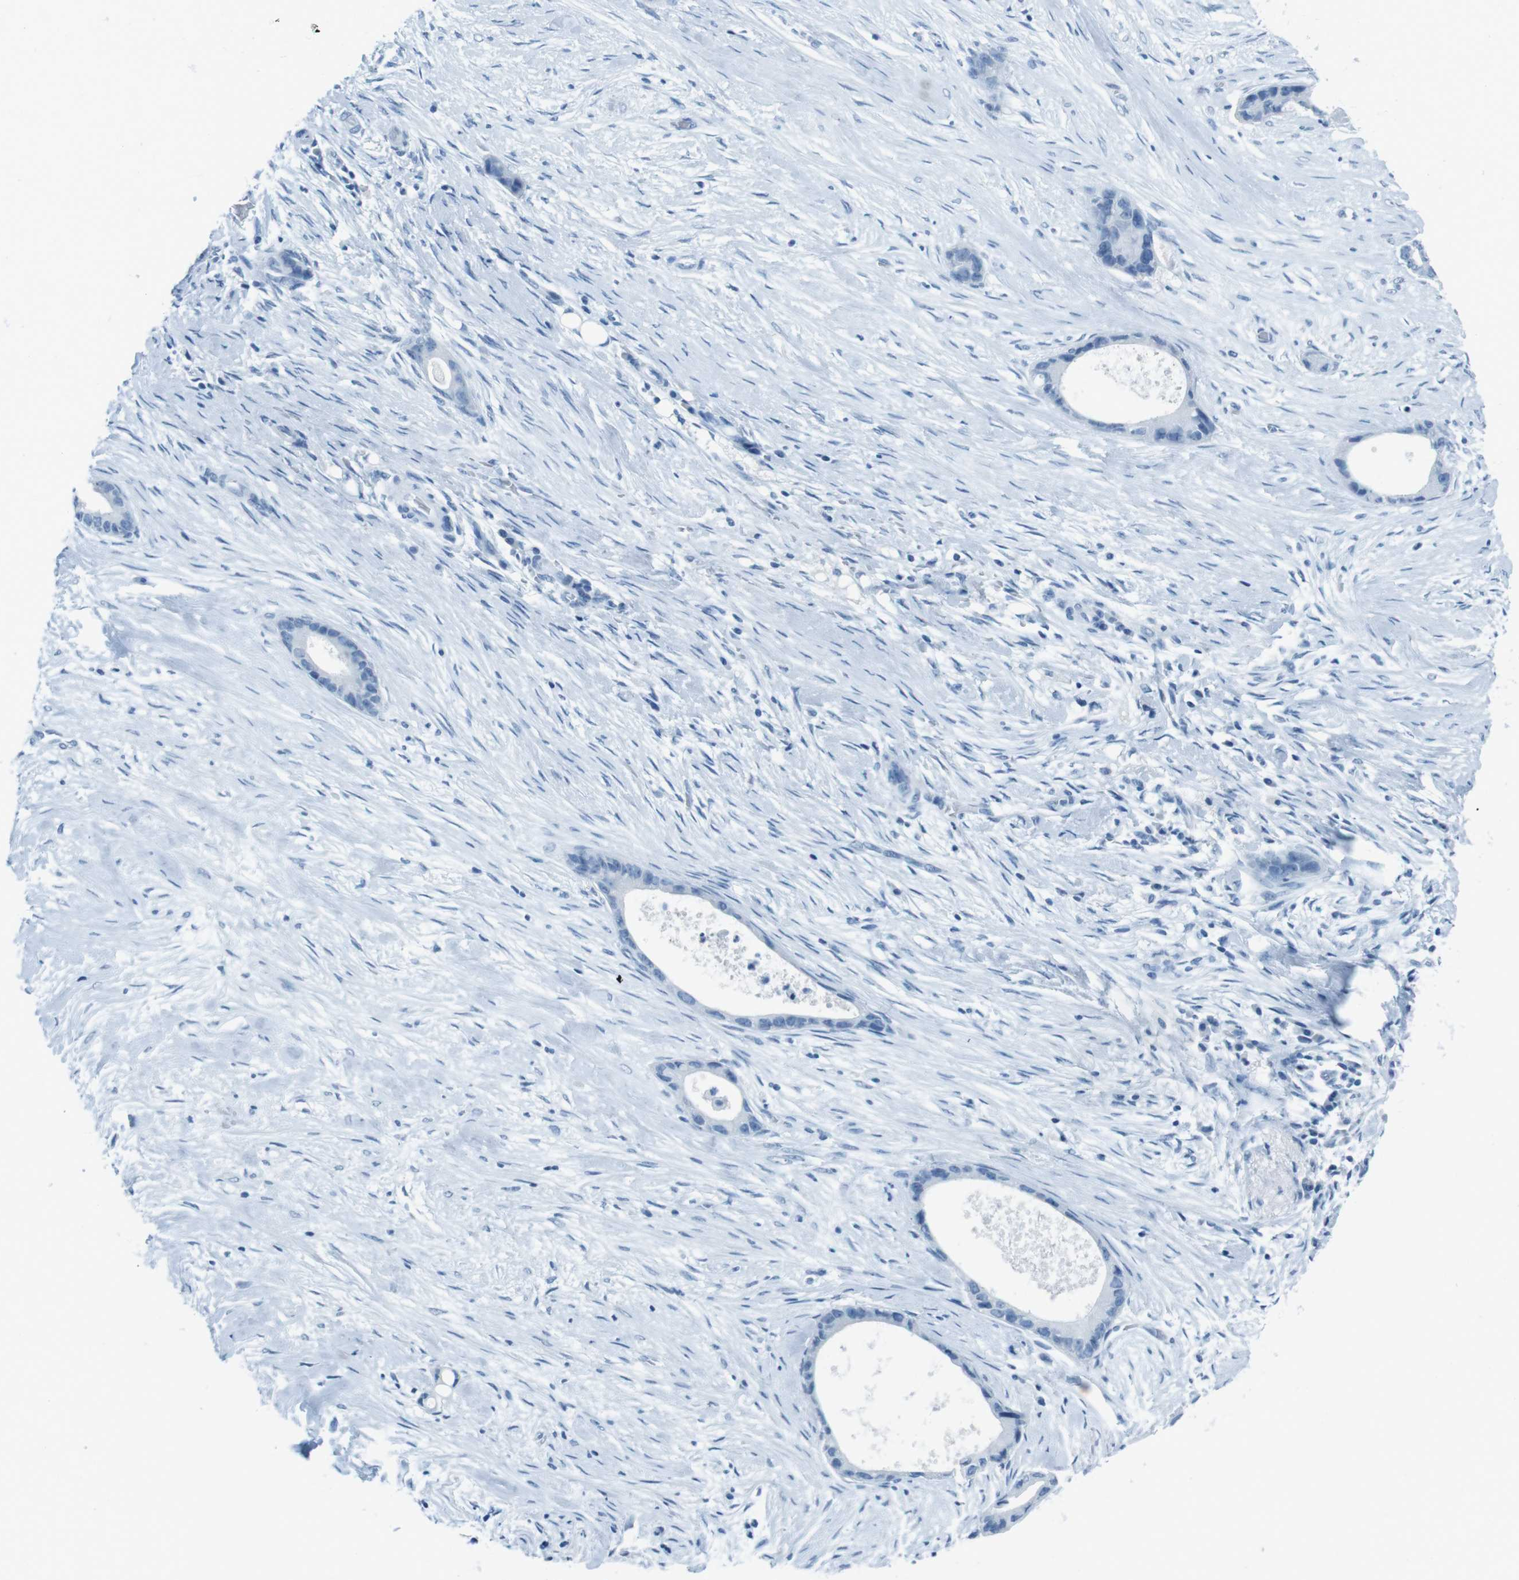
{"staining": {"intensity": "negative", "quantity": "none", "location": "none"}, "tissue": "liver cancer", "cell_type": "Tumor cells", "image_type": "cancer", "snomed": [{"axis": "morphology", "description": "Cholangiocarcinoma"}, {"axis": "topography", "description": "Liver"}], "caption": "This is an IHC photomicrograph of liver cholangiocarcinoma. There is no expression in tumor cells.", "gene": "TMEM207", "patient": {"sex": "female", "age": 55}}